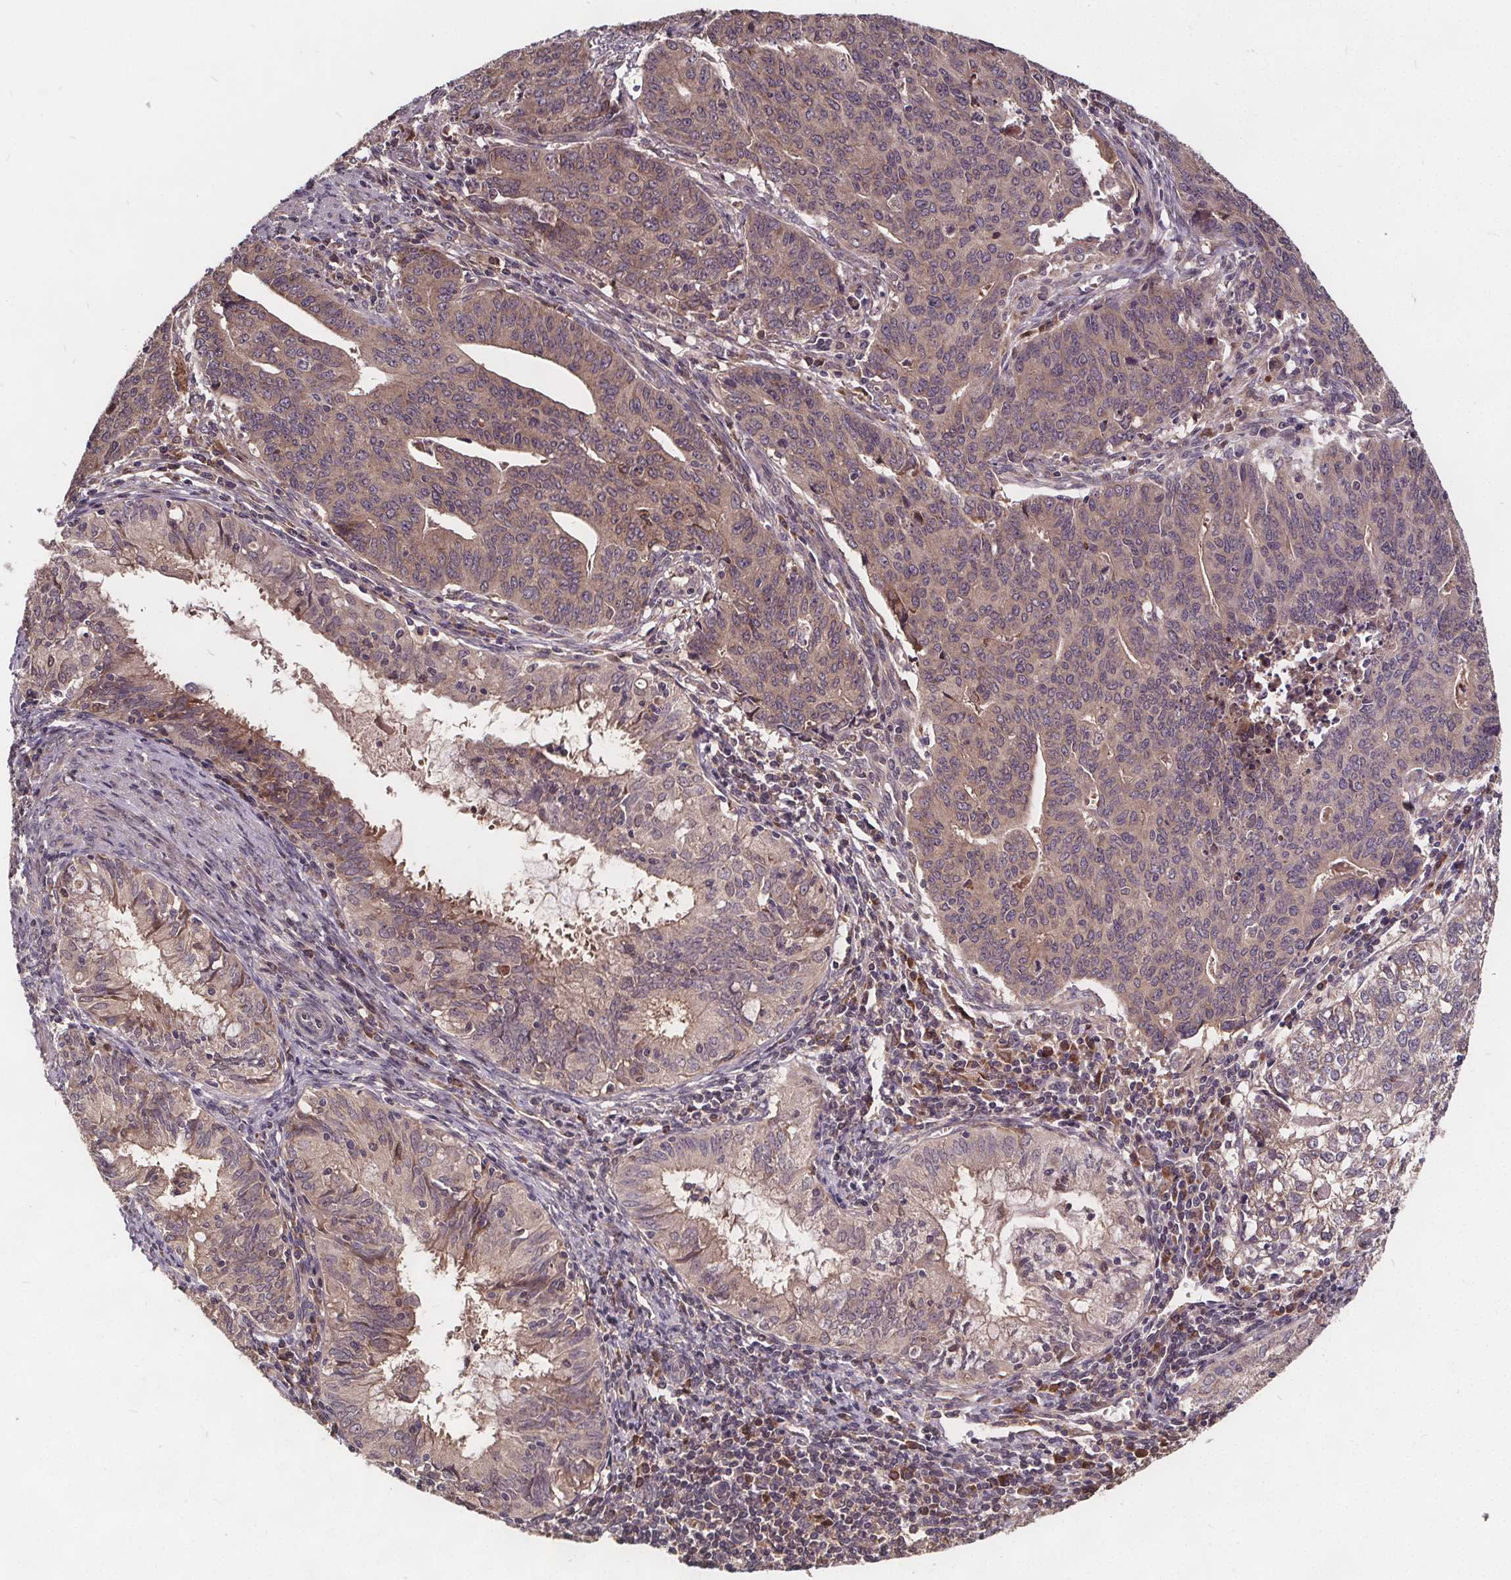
{"staining": {"intensity": "weak", "quantity": "<25%", "location": "cytoplasmic/membranous"}, "tissue": "endometrial cancer", "cell_type": "Tumor cells", "image_type": "cancer", "snomed": [{"axis": "morphology", "description": "Adenocarcinoma, NOS"}, {"axis": "topography", "description": "Endometrium"}], "caption": "Immunohistochemical staining of human endometrial adenocarcinoma shows no significant staining in tumor cells.", "gene": "USP9X", "patient": {"sex": "female", "age": 59}}